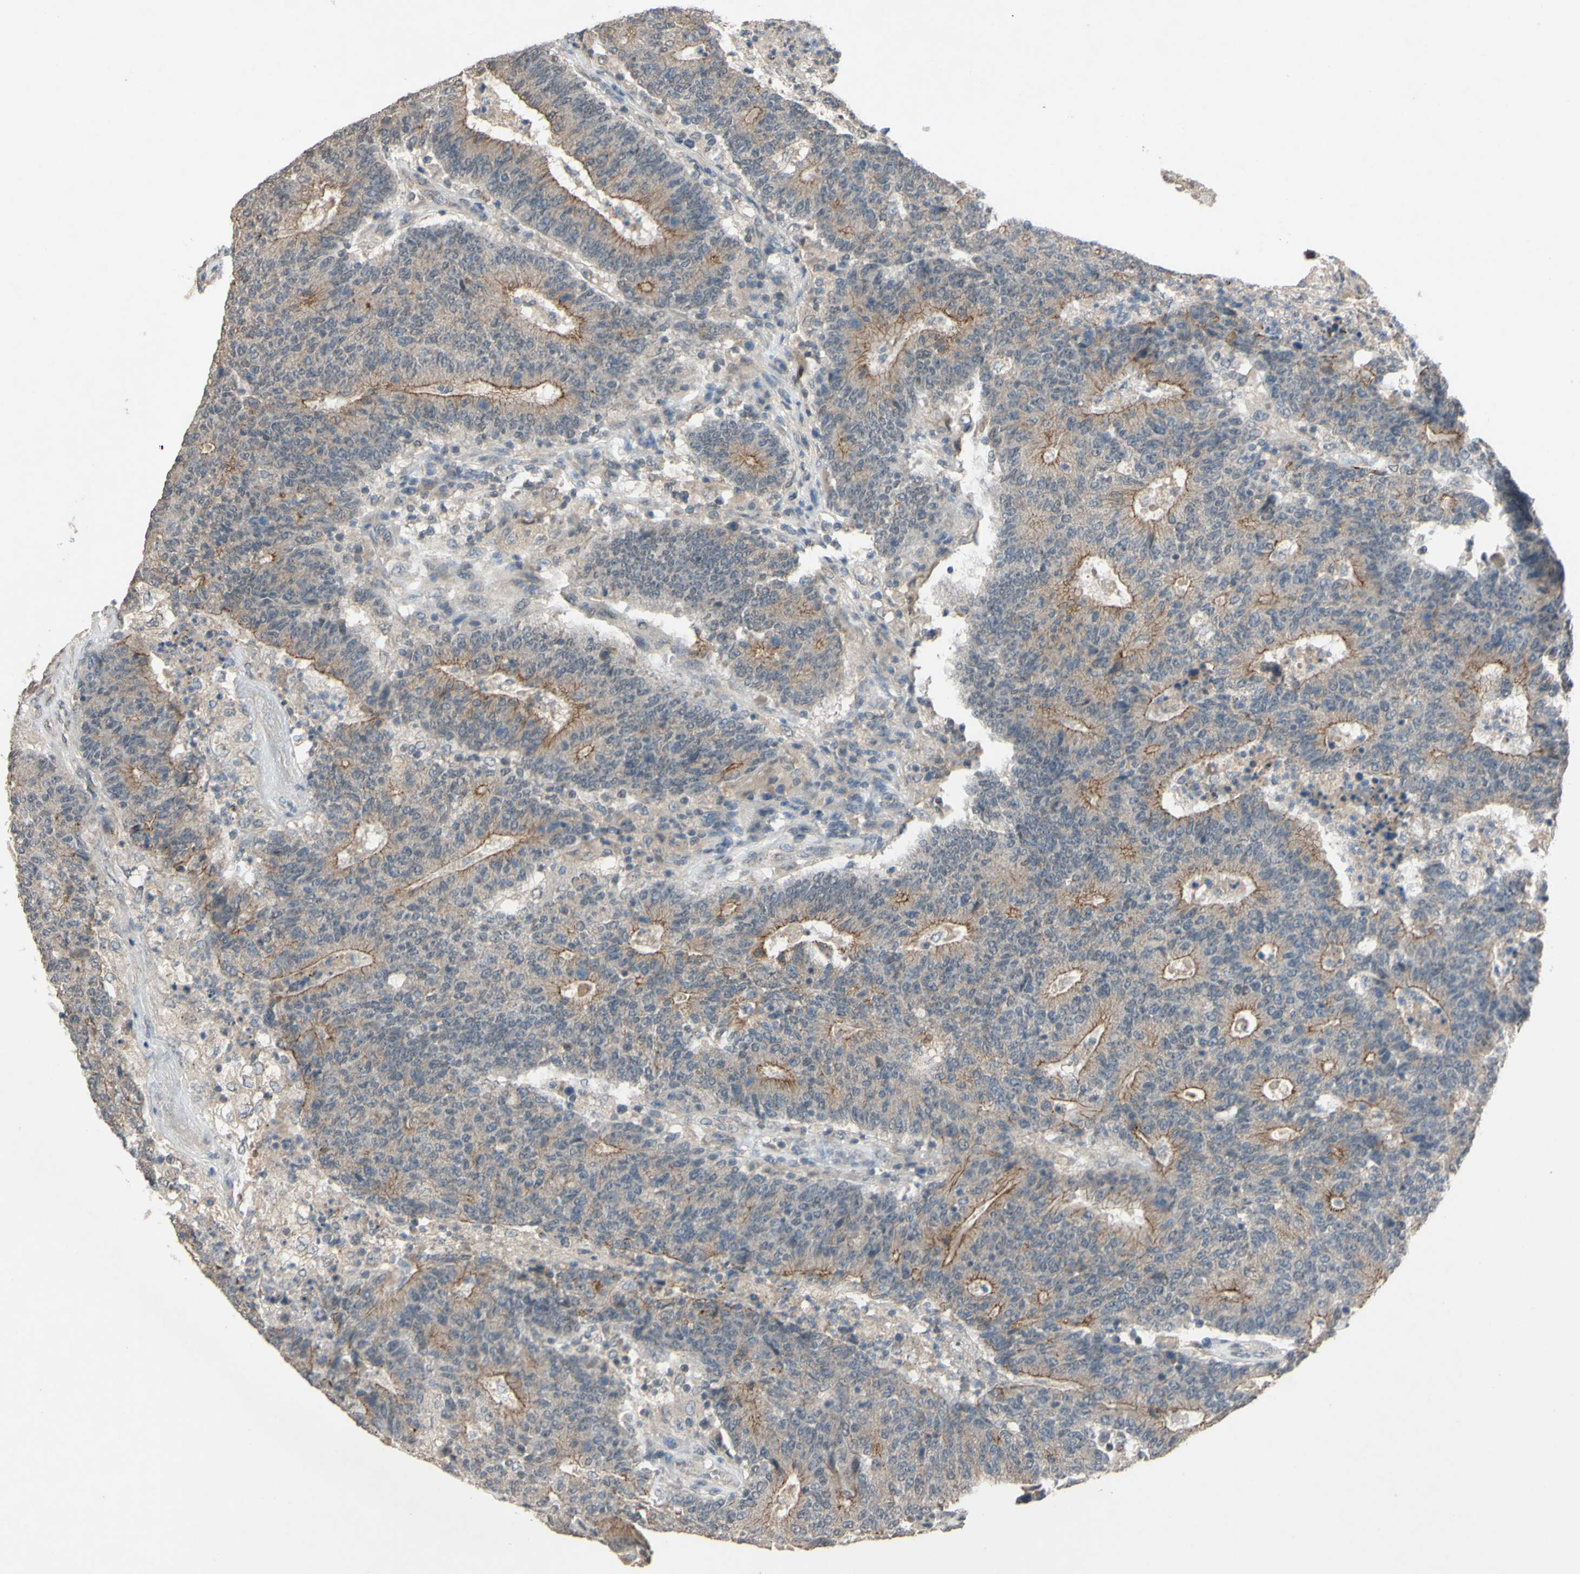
{"staining": {"intensity": "moderate", "quantity": ">75%", "location": "cytoplasmic/membranous"}, "tissue": "colorectal cancer", "cell_type": "Tumor cells", "image_type": "cancer", "snomed": [{"axis": "morphology", "description": "Normal tissue, NOS"}, {"axis": "morphology", "description": "Adenocarcinoma, NOS"}, {"axis": "topography", "description": "Colon"}], "caption": "Protein analysis of colorectal adenocarcinoma tissue exhibits moderate cytoplasmic/membranous positivity in approximately >75% of tumor cells.", "gene": "CDCP1", "patient": {"sex": "female", "age": 75}}